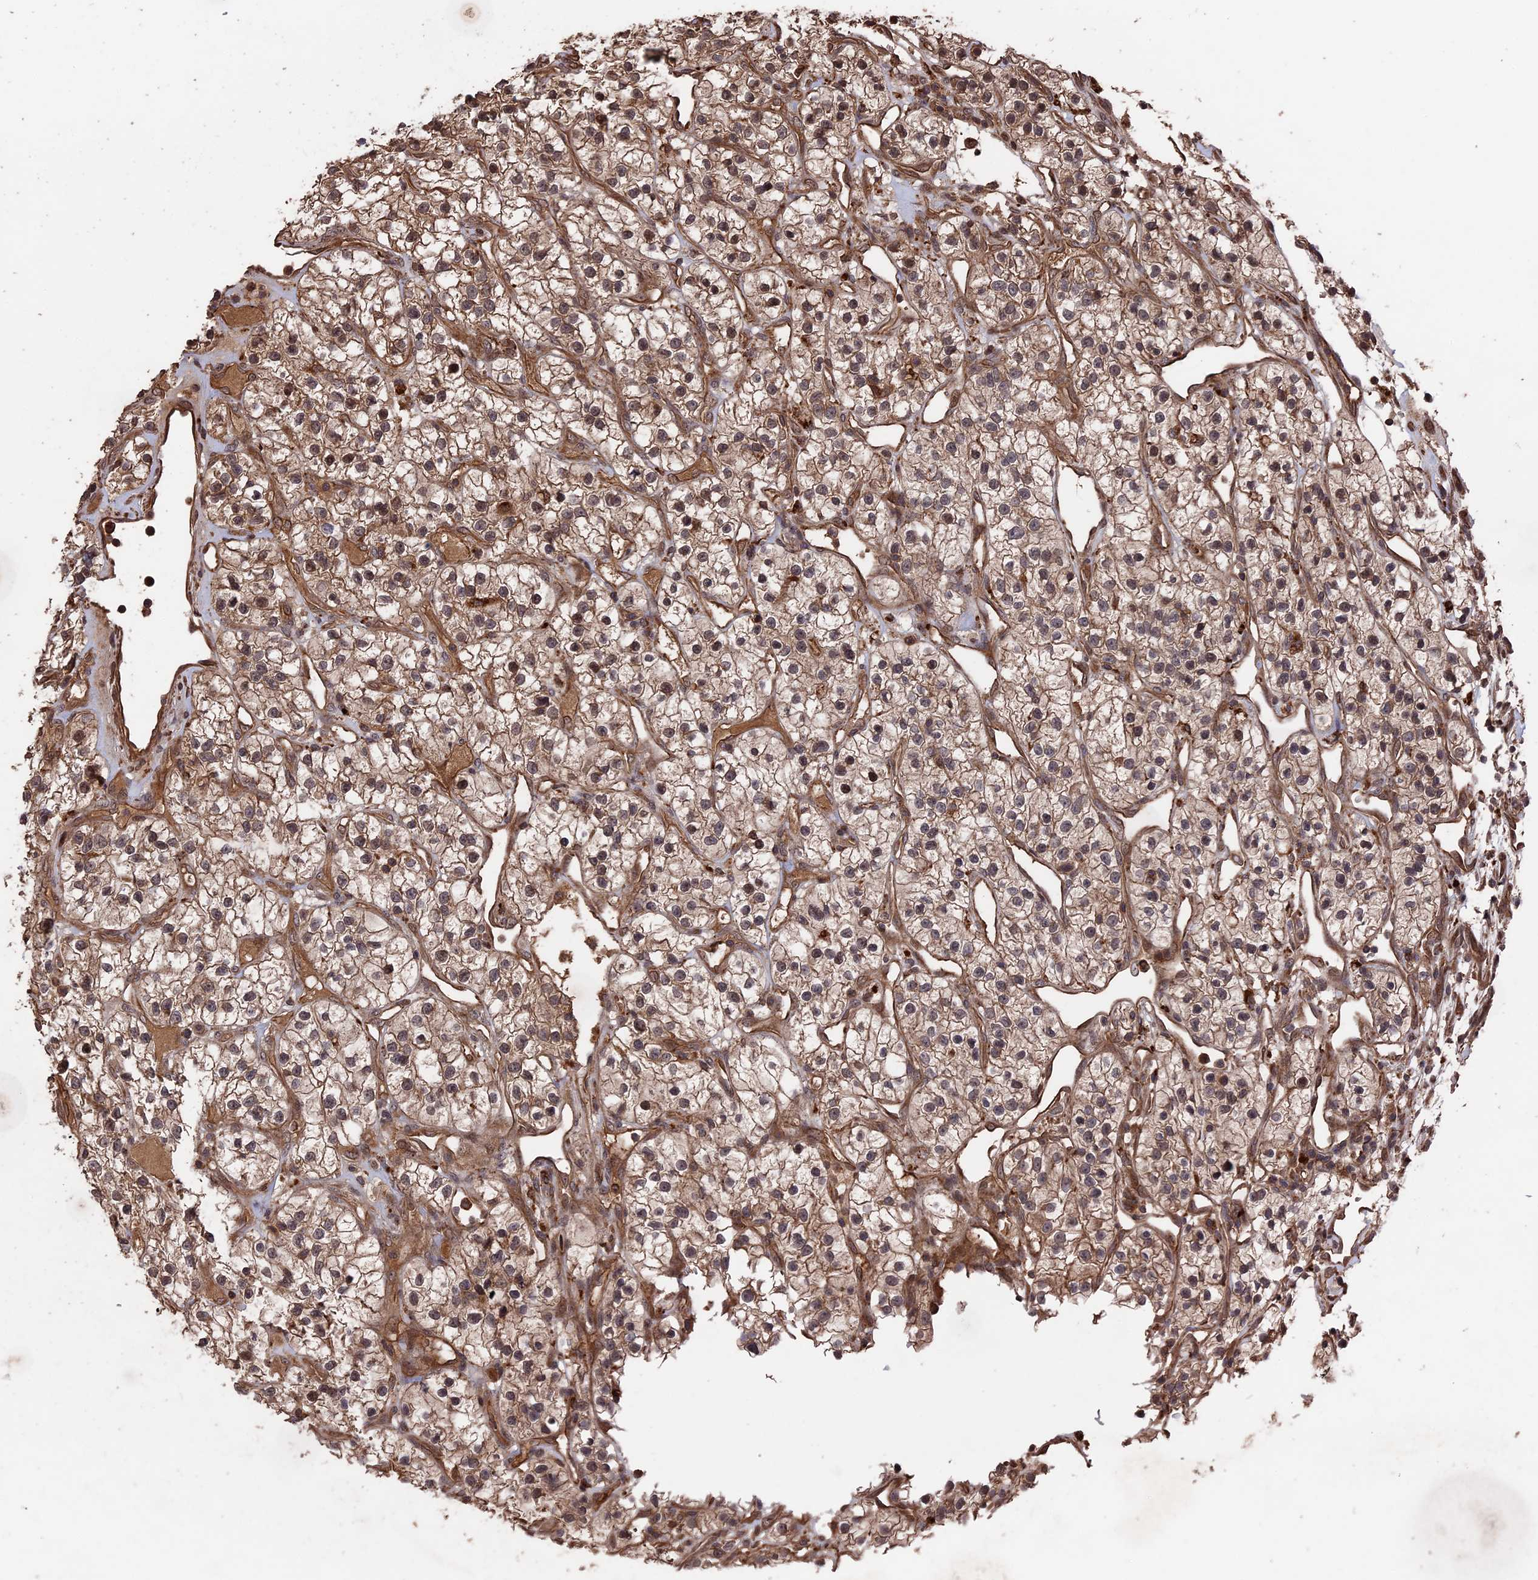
{"staining": {"intensity": "moderate", "quantity": ">75%", "location": "cytoplasmic/membranous"}, "tissue": "renal cancer", "cell_type": "Tumor cells", "image_type": "cancer", "snomed": [{"axis": "morphology", "description": "Adenocarcinoma, NOS"}, {"axis": "topography", "description": "Kidney"}], "caption": "Immunohistochemical staining of renal adenocarcinoma displays medium levels of moderate cytoplasmic/membranous positivity in approximately >75% of tumor cells. (IHC, brightfield microscopy, high magnification).", "gene": "TELO2", "patient": {"sex": "female", "age": 57}}